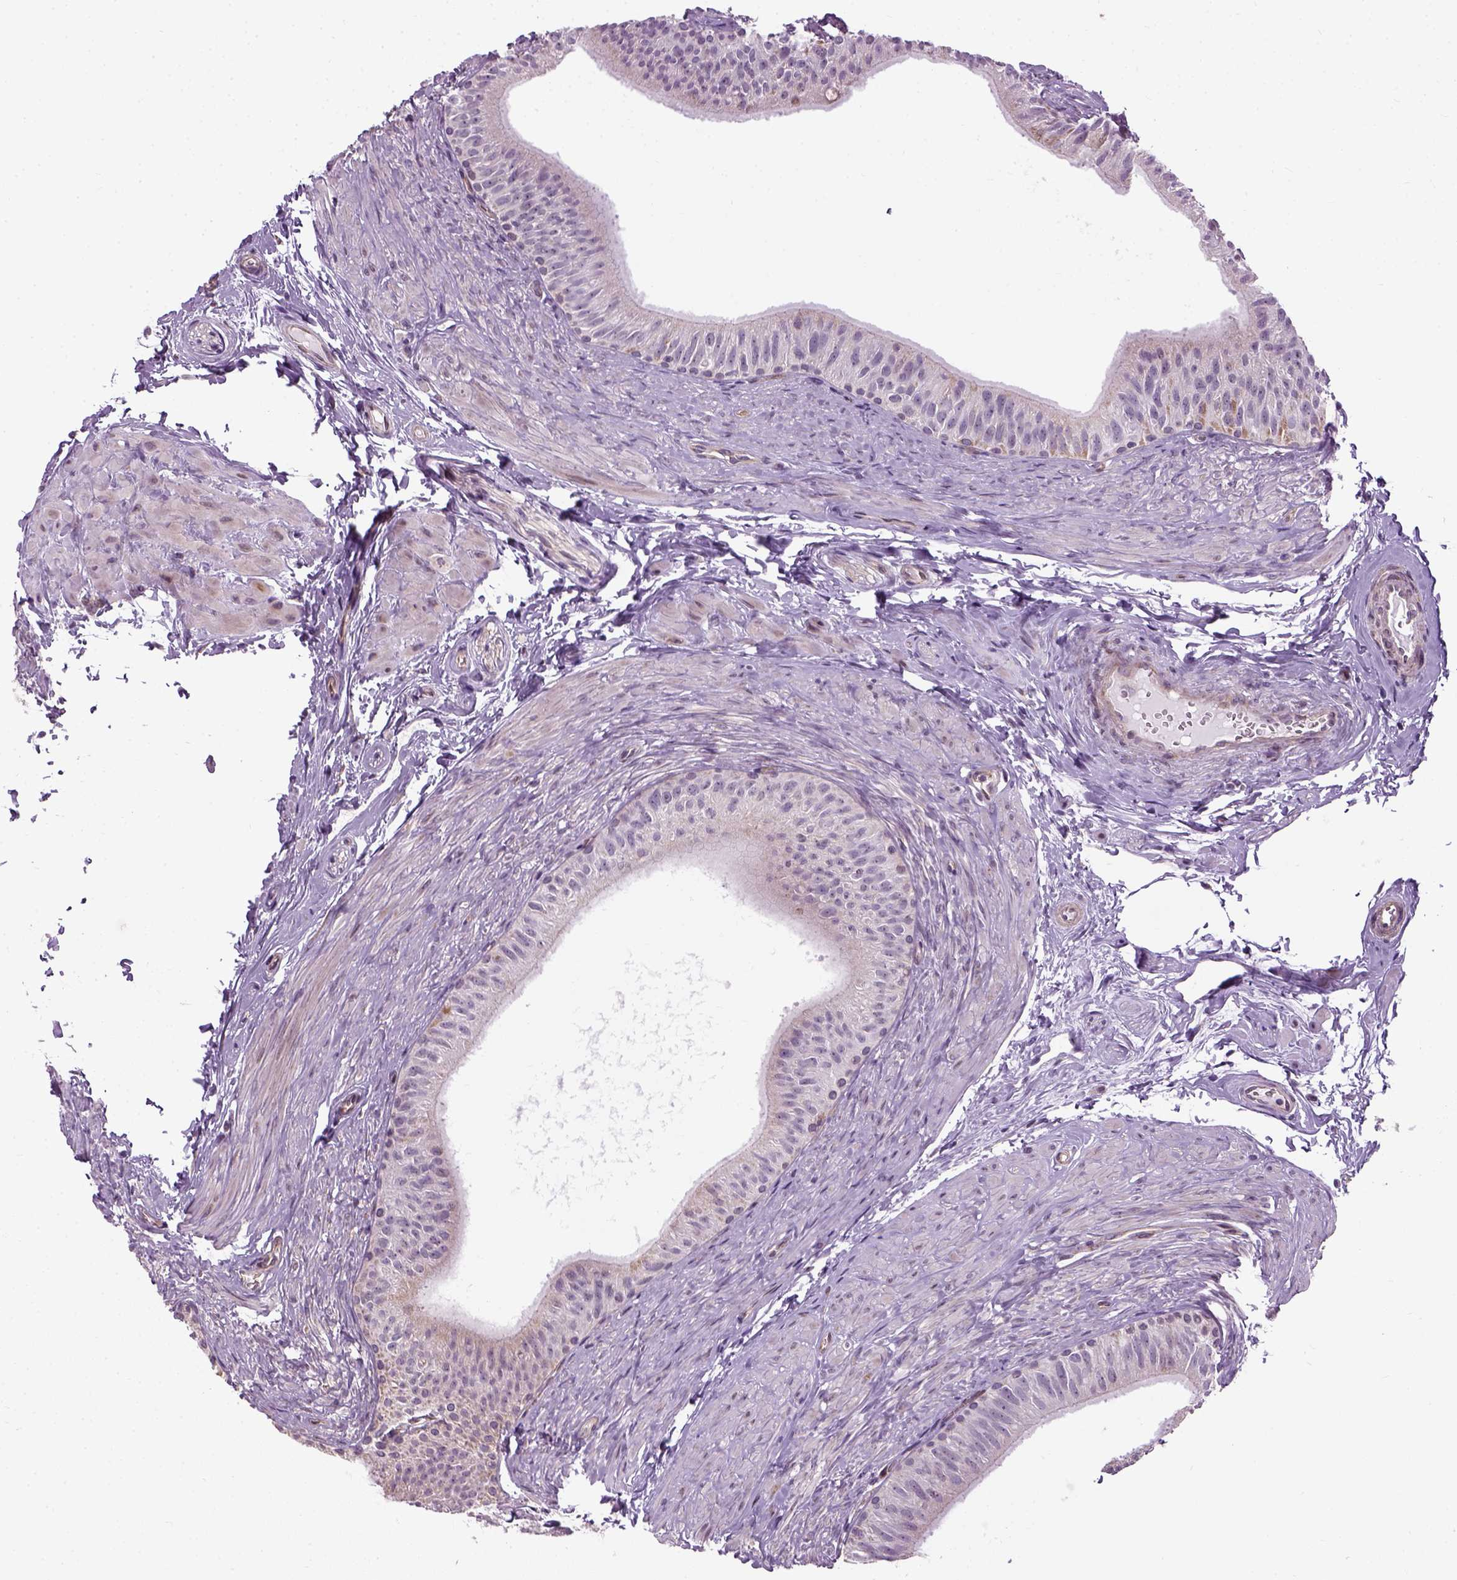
{"staining": {"intensity": "negative", "quantity": "none", "location": "none"}, "tissue": "epididymis", "cell_type": "Glandular cells", "image_type": "normal", "snomed": [{"axis": "morphology", "description": "Normal tissue, NOS"}, {"axis": "topography", "description": "Epididymis"}], "caption": "Epididymis stained for a protein using immunohistochemistry shows no expression glandular cells.", "gene": "XK", "patient": {"sex": "male", "age": 36}}